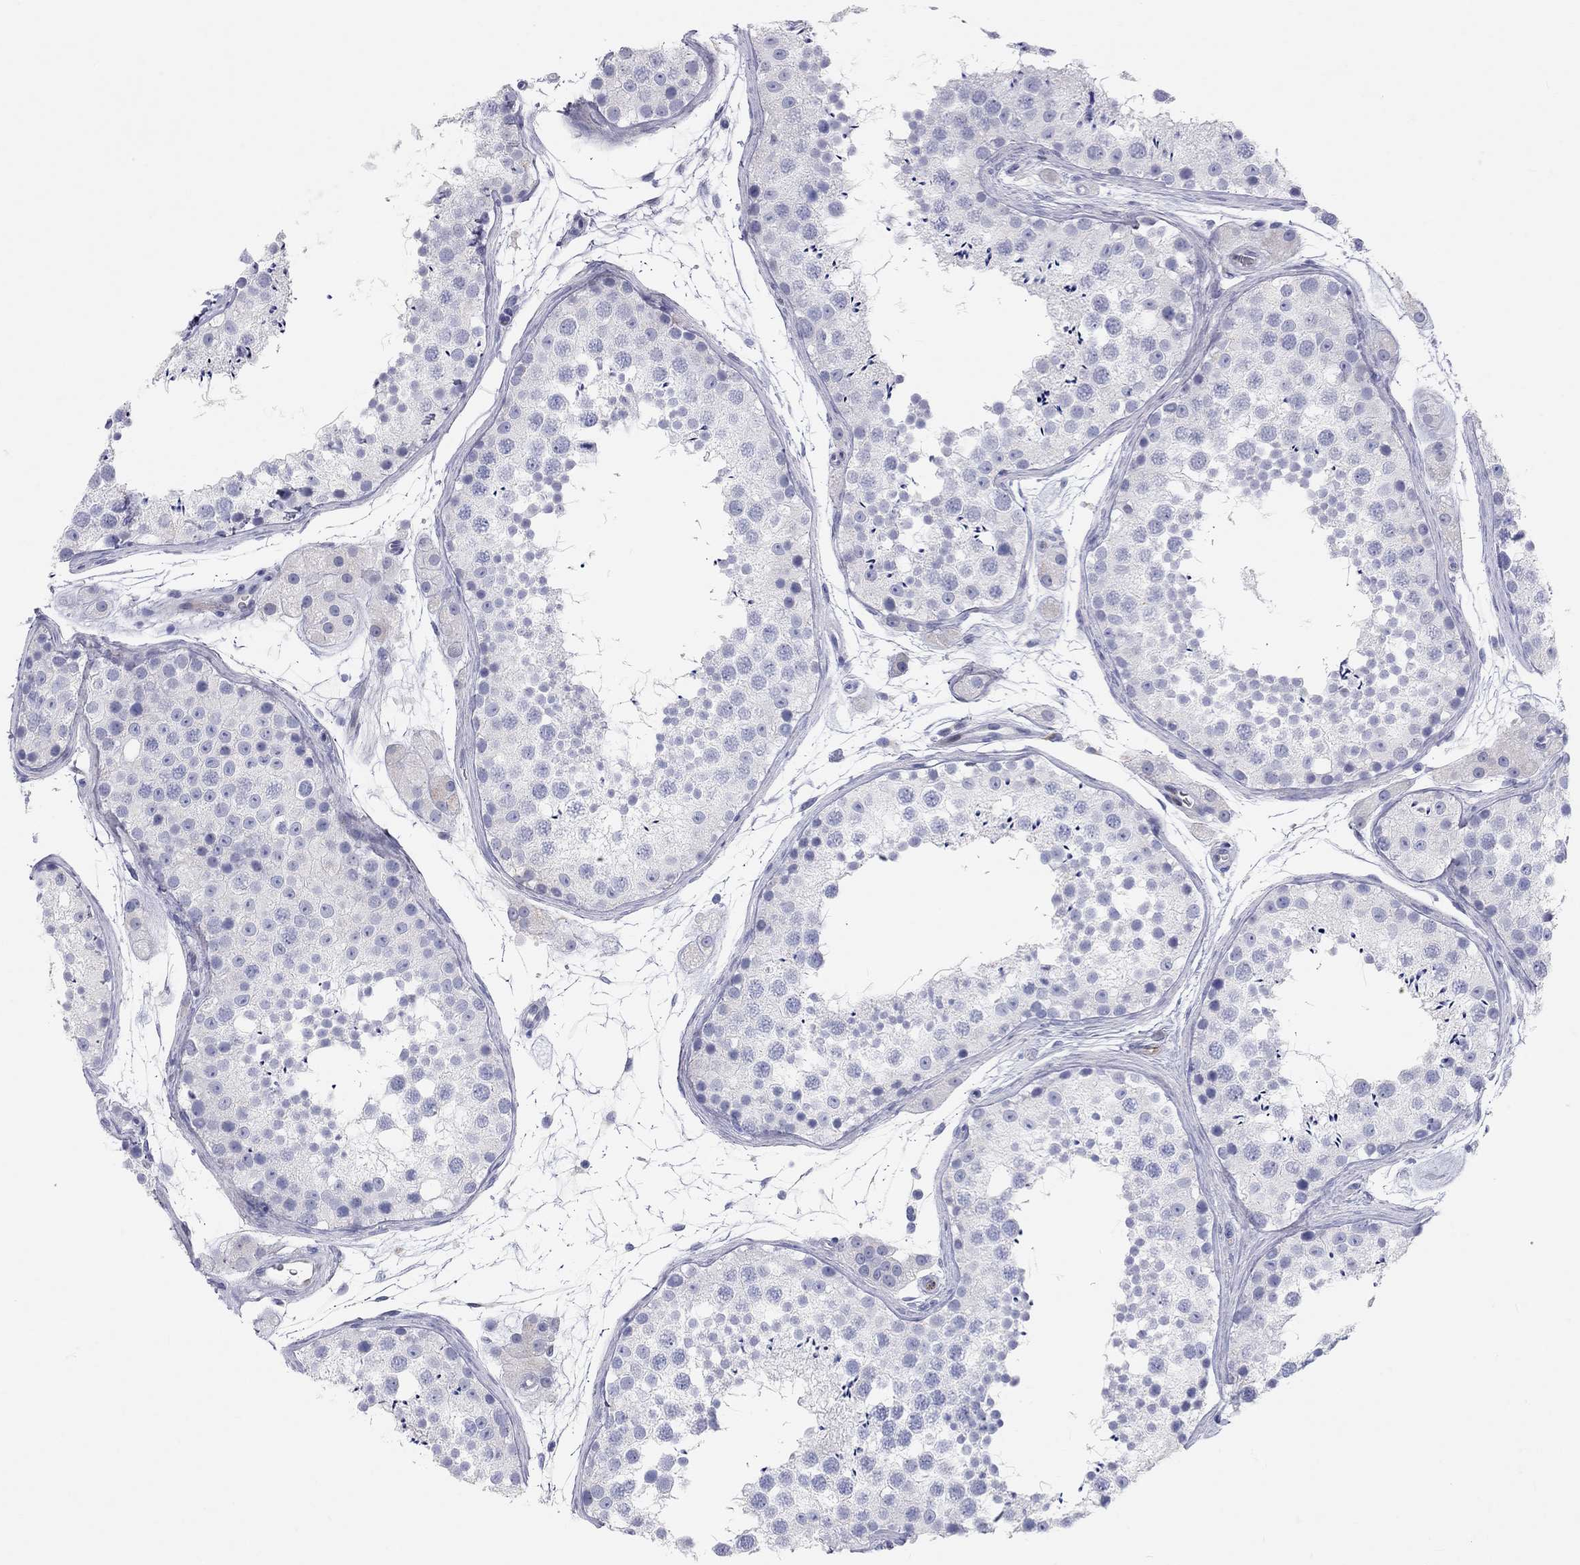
{"staining": {"intensity": "negative", "quantity": "none", "location": "none"}, "tissue": "testis", "cell_type": "Cells in seminiferous ducts", "image_type": "normal", "snomed": [{"axis": "morphology", "description": "Normal tissue, NOS"}, {"axis": "topography", "description": "Testis"}], "caption": "Immunohistochemistry micrograph of unremarkable testis: testis stained with DAB reveals no significant protein positivity in cells in seminiferous ducts.", "gene": "PCDHGC5", "patient": {"sex": "male", "age": 41}}